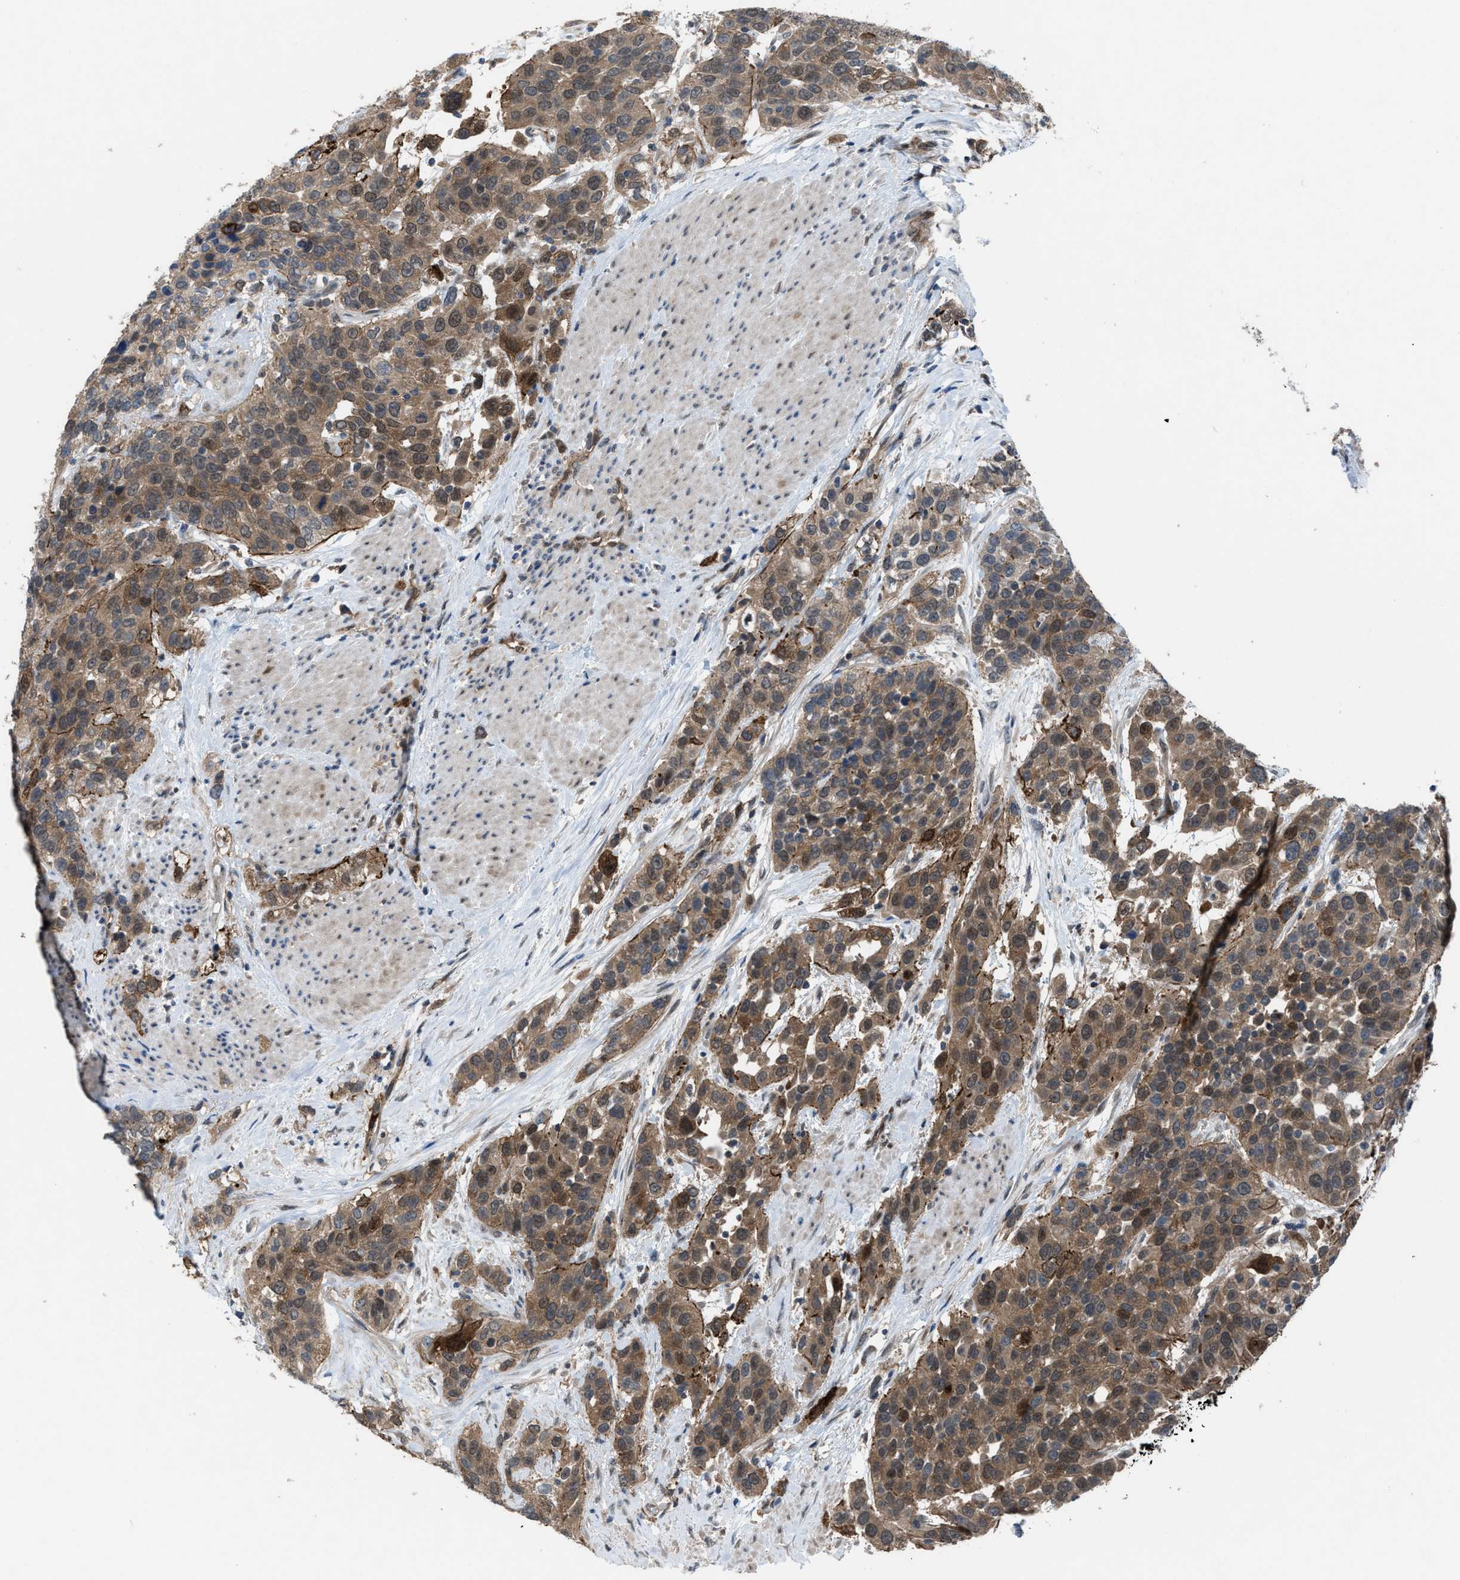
{"staining": {"intensity": "strong", "quantity": "<25%", "location": "cytoplasmic/membranous"}, "tissue": "urothelial cancer", "cell_type": "Tumor cells", "image_type": "cancer", "snomed": [{"axis": "morphology", "description": "Urothelial carcinoma, High grade"}, {"axis": "topography", "description": "Urinary bladder"}], "caption": "Immunohistochemical staining of high-grade urothelial carcinoma shows medium levels of strong cytoplasmic/membranous protein positivity in approximately <25% of tumor cells.", "gene": "PLAA", "patient": {"sex": "female", "age": 80}}